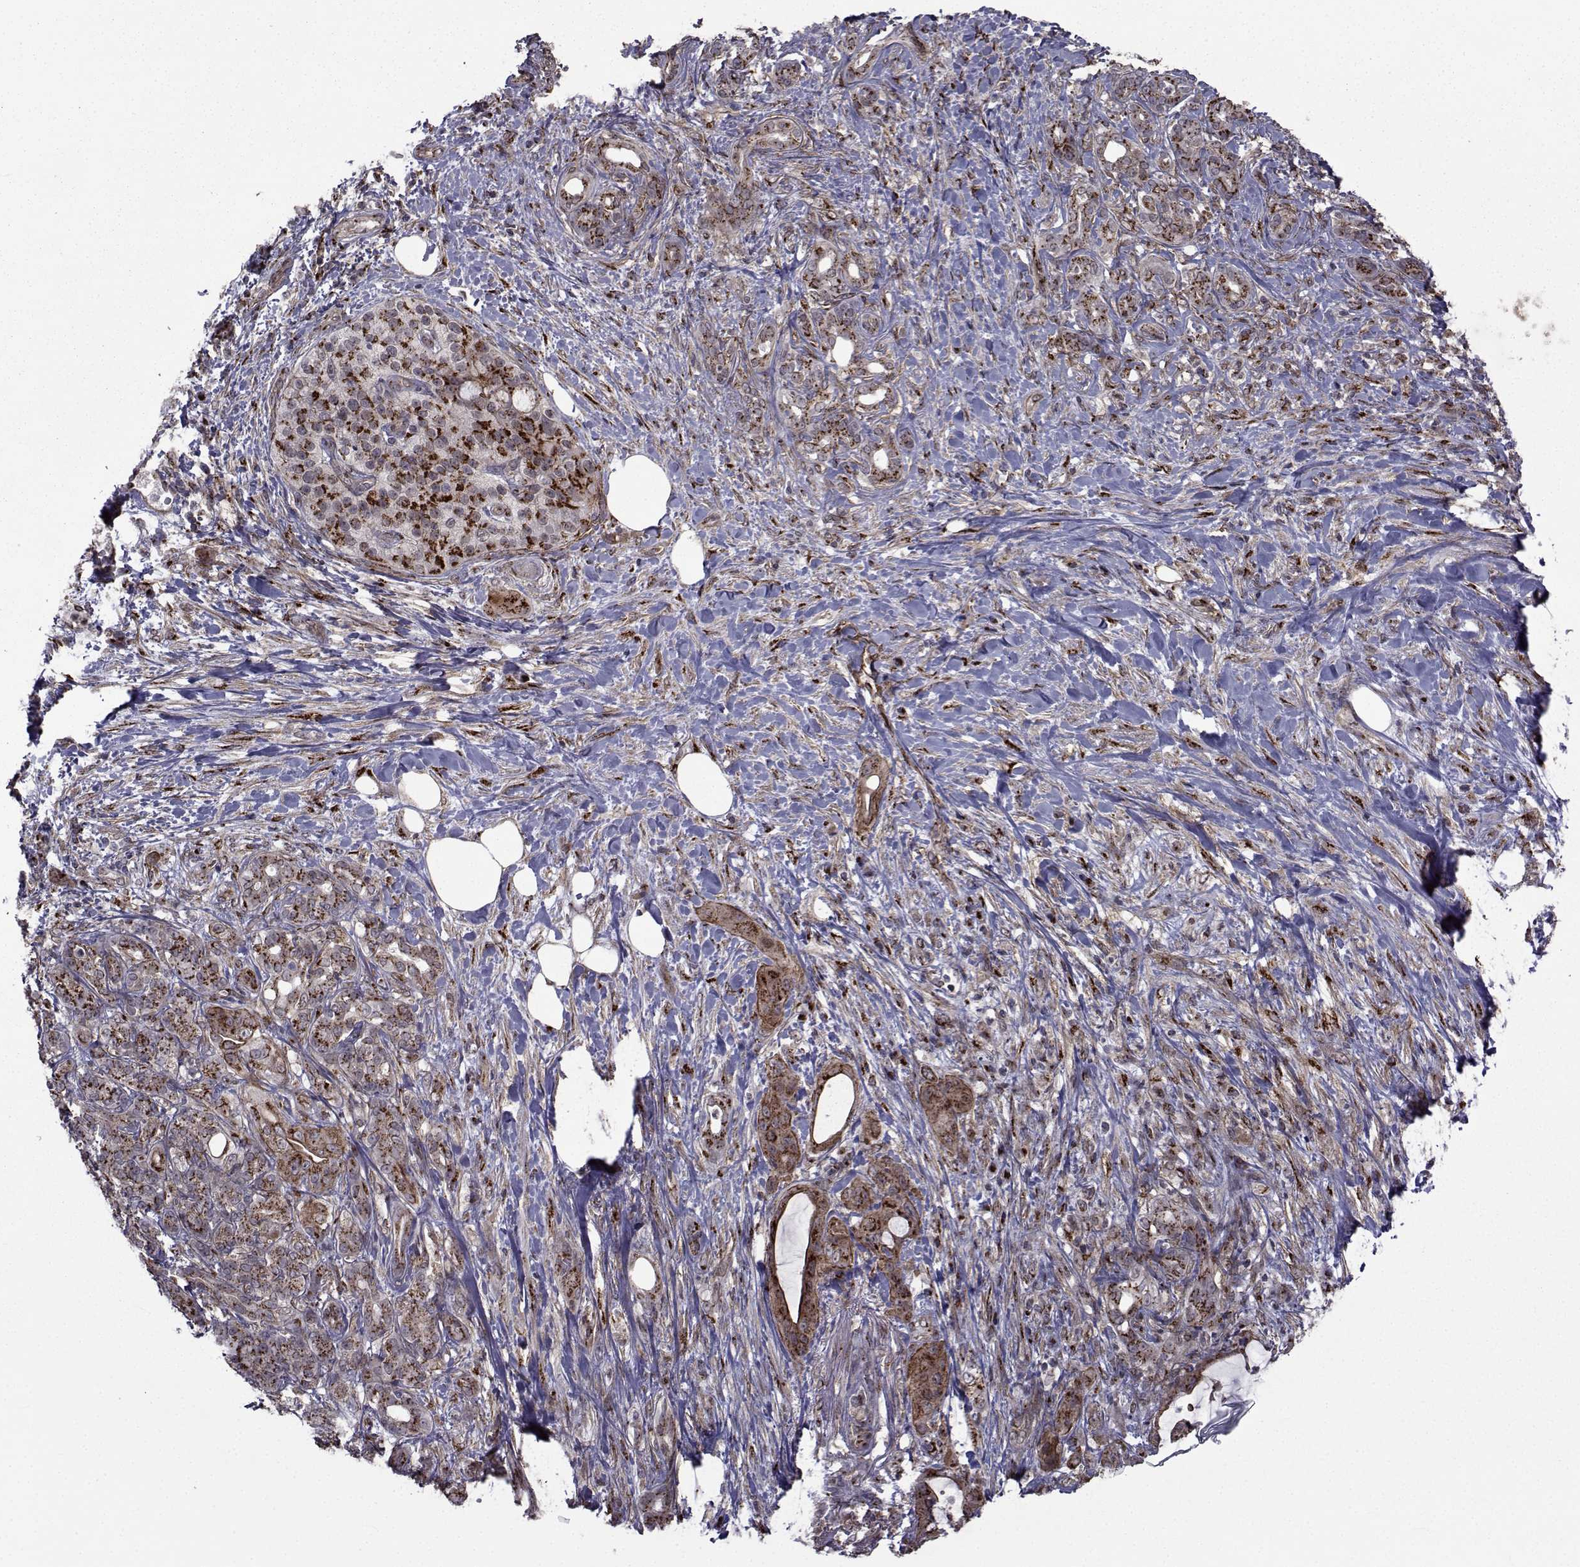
{"staining": {"intensity": "strong", "quantity": "25%-75%", "location": "cytoplasmic/membranous"}, "tissue": "pancreatic cancer", "cell_type": "Tumor cells", "image_type": "cancer", "snomed": [{"axis": "morphology", "description": "Adenocarcinoma, NOS"}, {"axis": "topography", "description": "Pancreas"}], "caption": "Immunohistochemical staining of pancreatic cancer exhibits strong cytoplasmic/membranous protein staining in approximately 25%-75% of tumor cells.", "gene": "ATP6V1C2", "patient": {"sex": "male", "age": 71}}